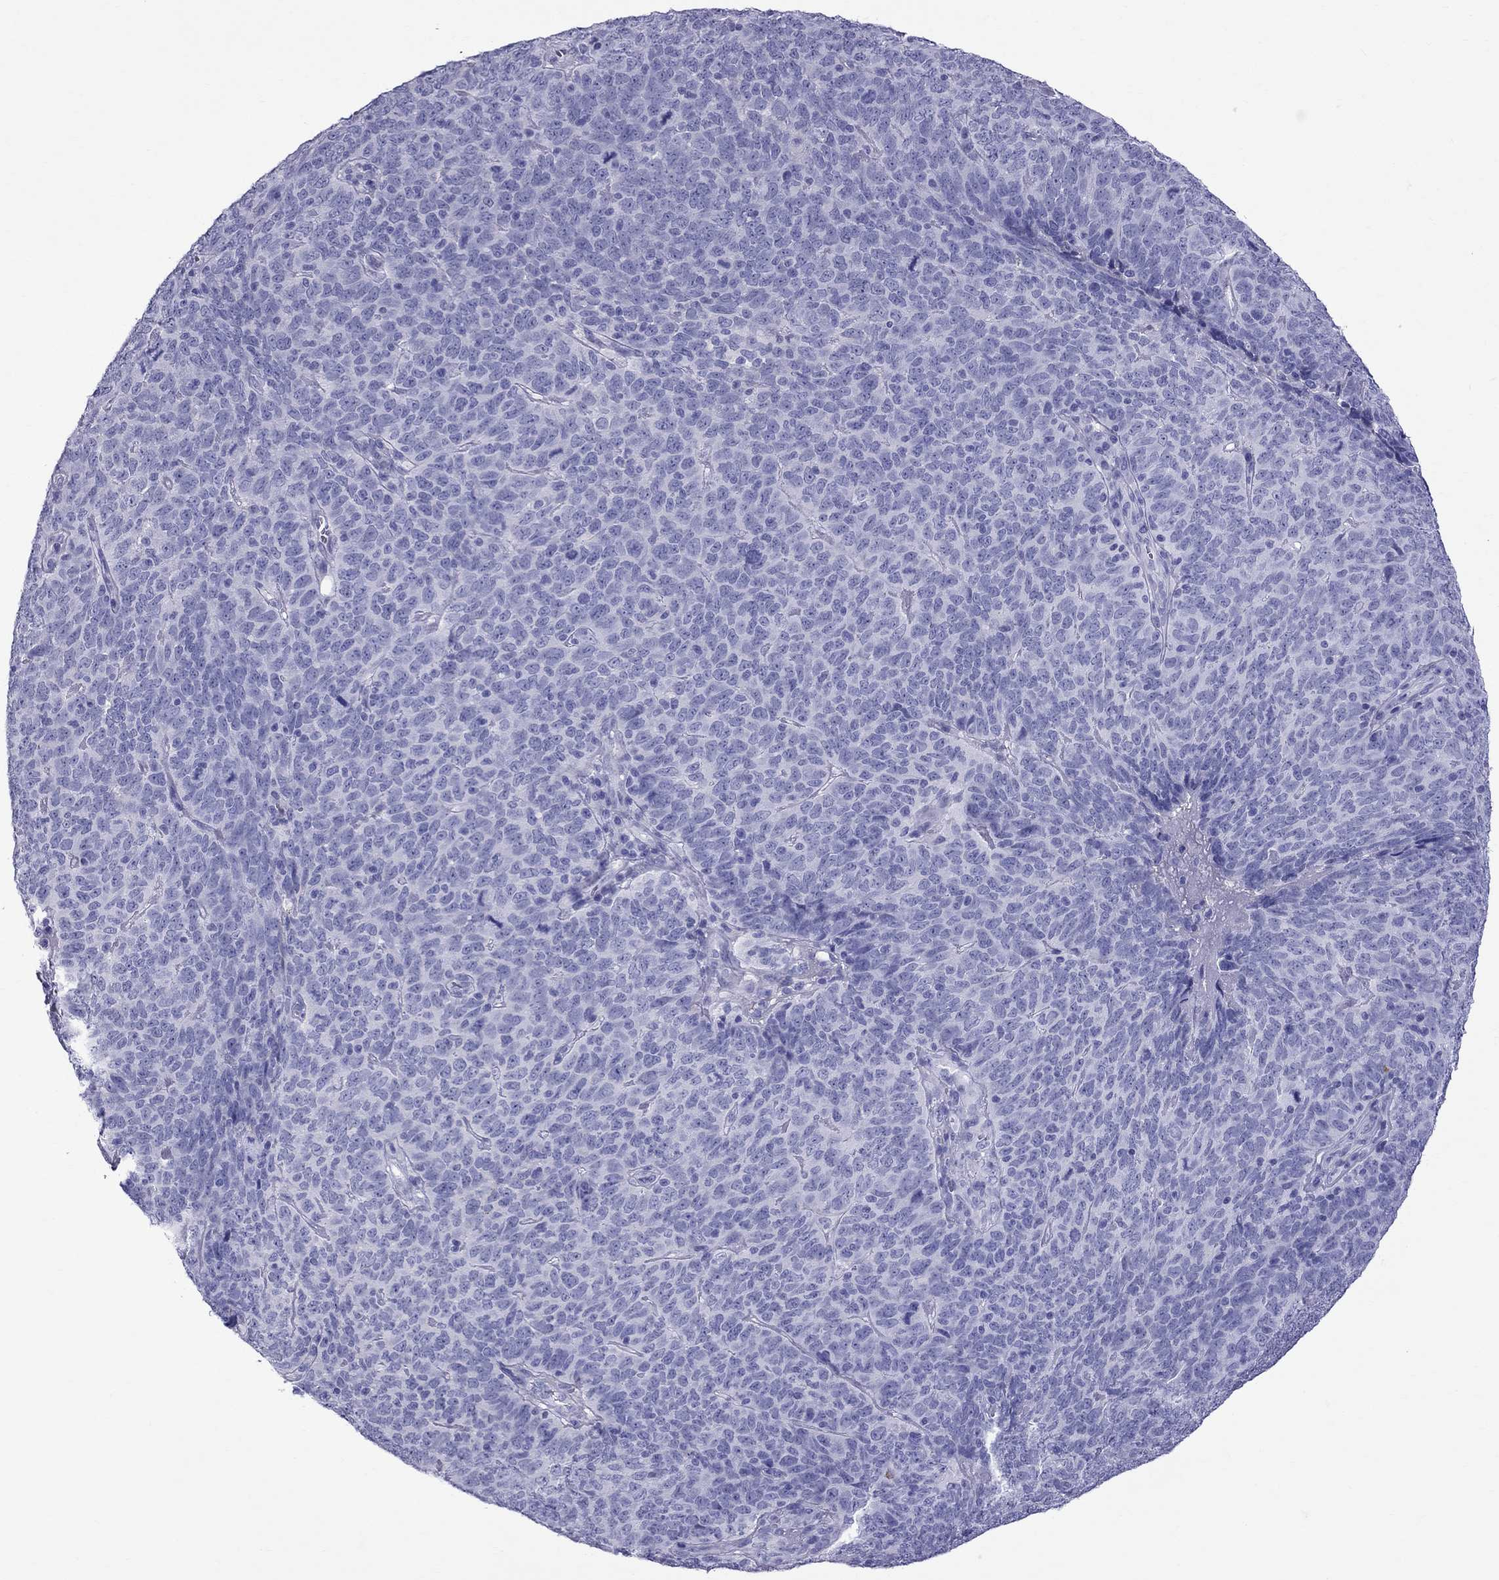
{"staining": {"intensity": "negative", "quantity": "none", "location": "none"}, "tissue": "skin cancer", "cell_type": "Tumor cells", "image_type": "cancer", "snomed": [{"axis": "morphology", "description": "Squamous cell carcinoma, NOS"}, {"axis": "topography", "description": "Skin"}, {"axis": "topography", "description": "Anal"}], "caption": "High power microscopy image of an IHC image of skin cancer (squamous cell carcinoma), revealing no significant staining in tumor cells.", "gene": "SCART1", "patient": {"sex": "female", "age": 51}}